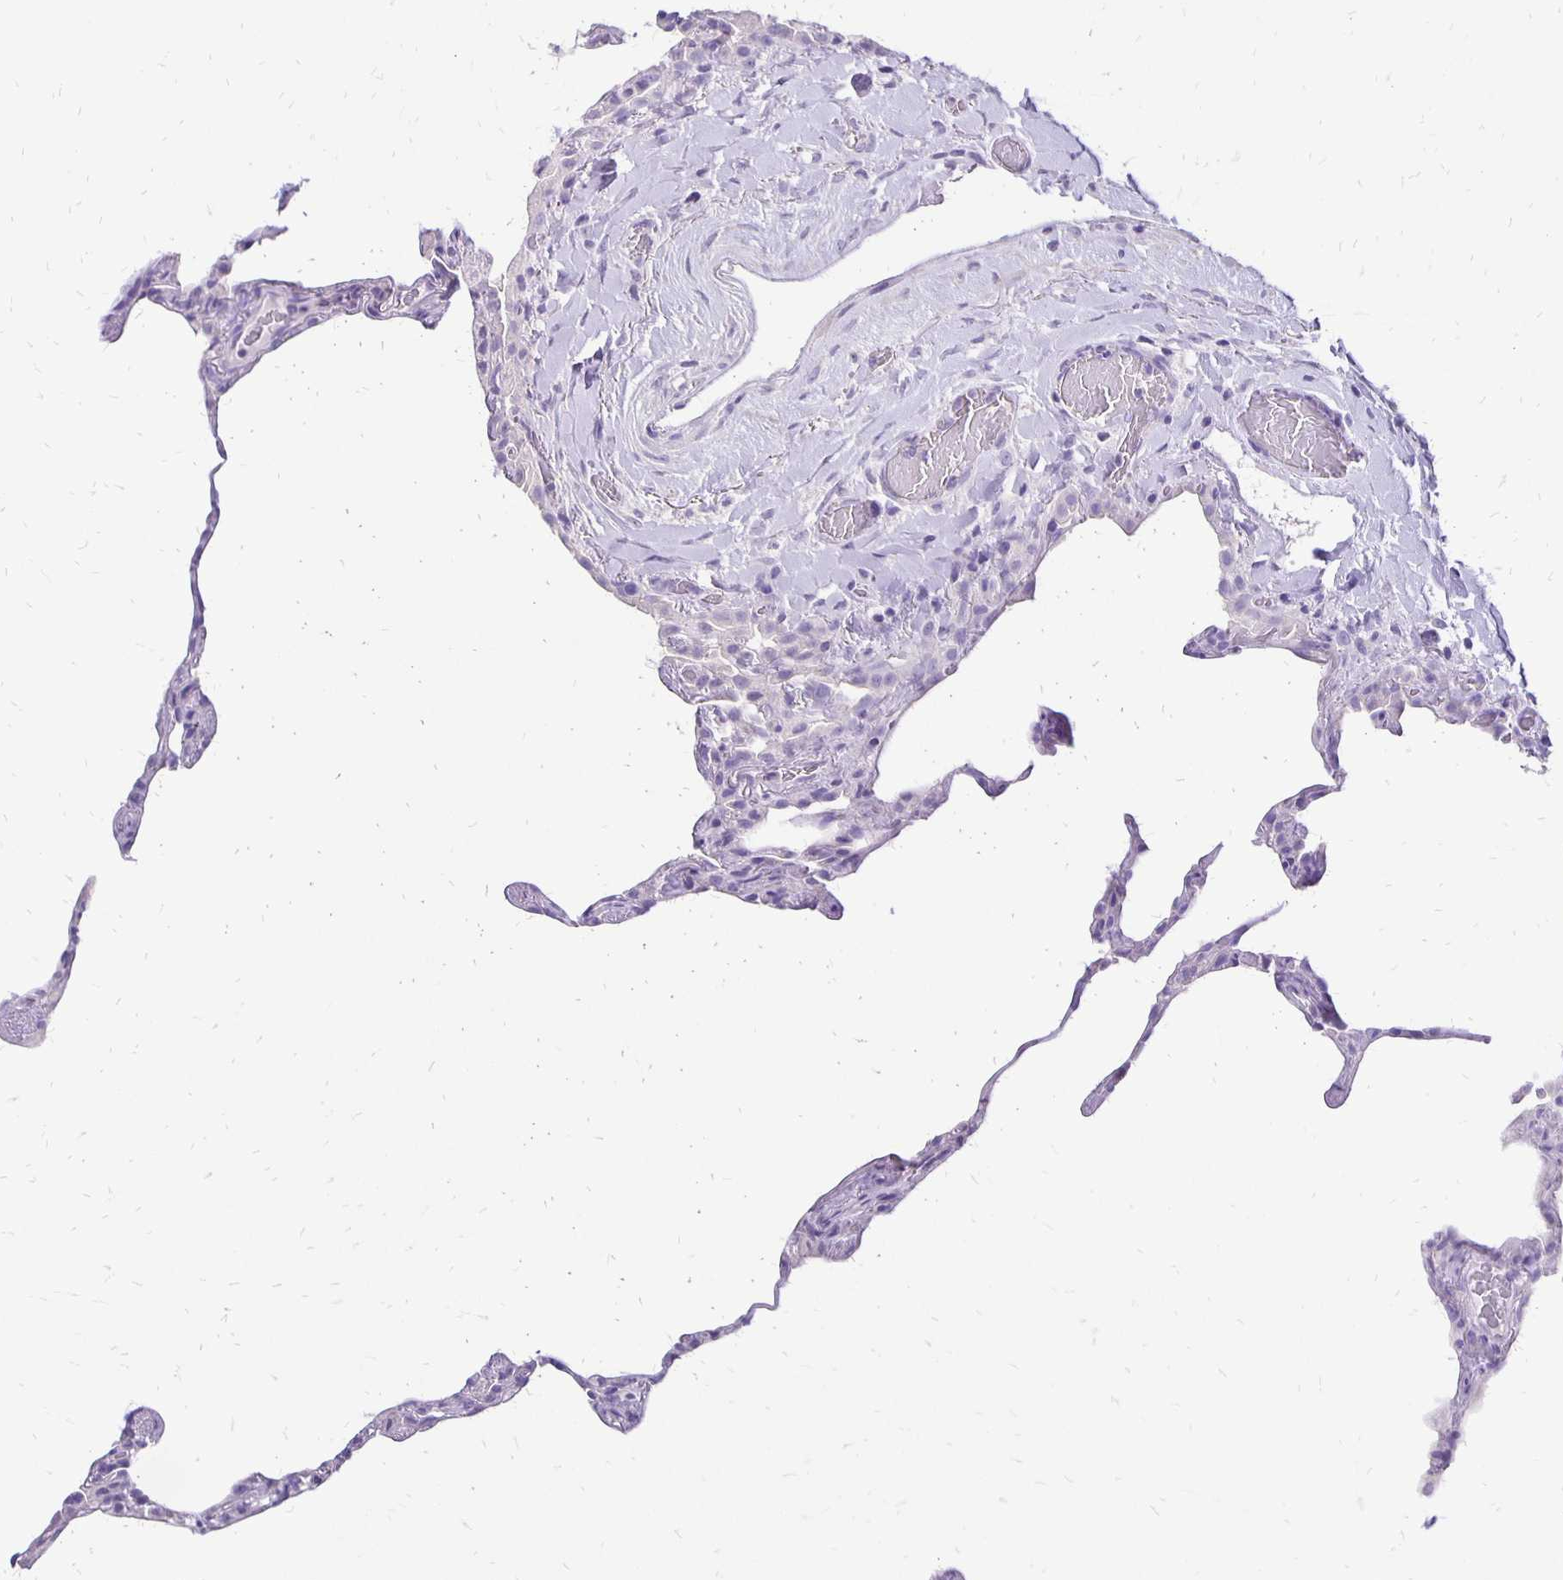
{"staining": {"intensity": "negative", "quantity": "none", "location": "none"}, "tissue": "lung", "cell_type": "Alveolar cells", "image_type": "normal", "snomed": [{"axis": "morphology", "description": "Normal tissue, NOS"}, {"axis": "topography", "description": "Lung"}], "caption": "Lung stained for a protein using immunohistochemistry reveals no staining alveolar cells.", "gene": "ANKRD45", "patient": {"sex": "female", "age": 57}}